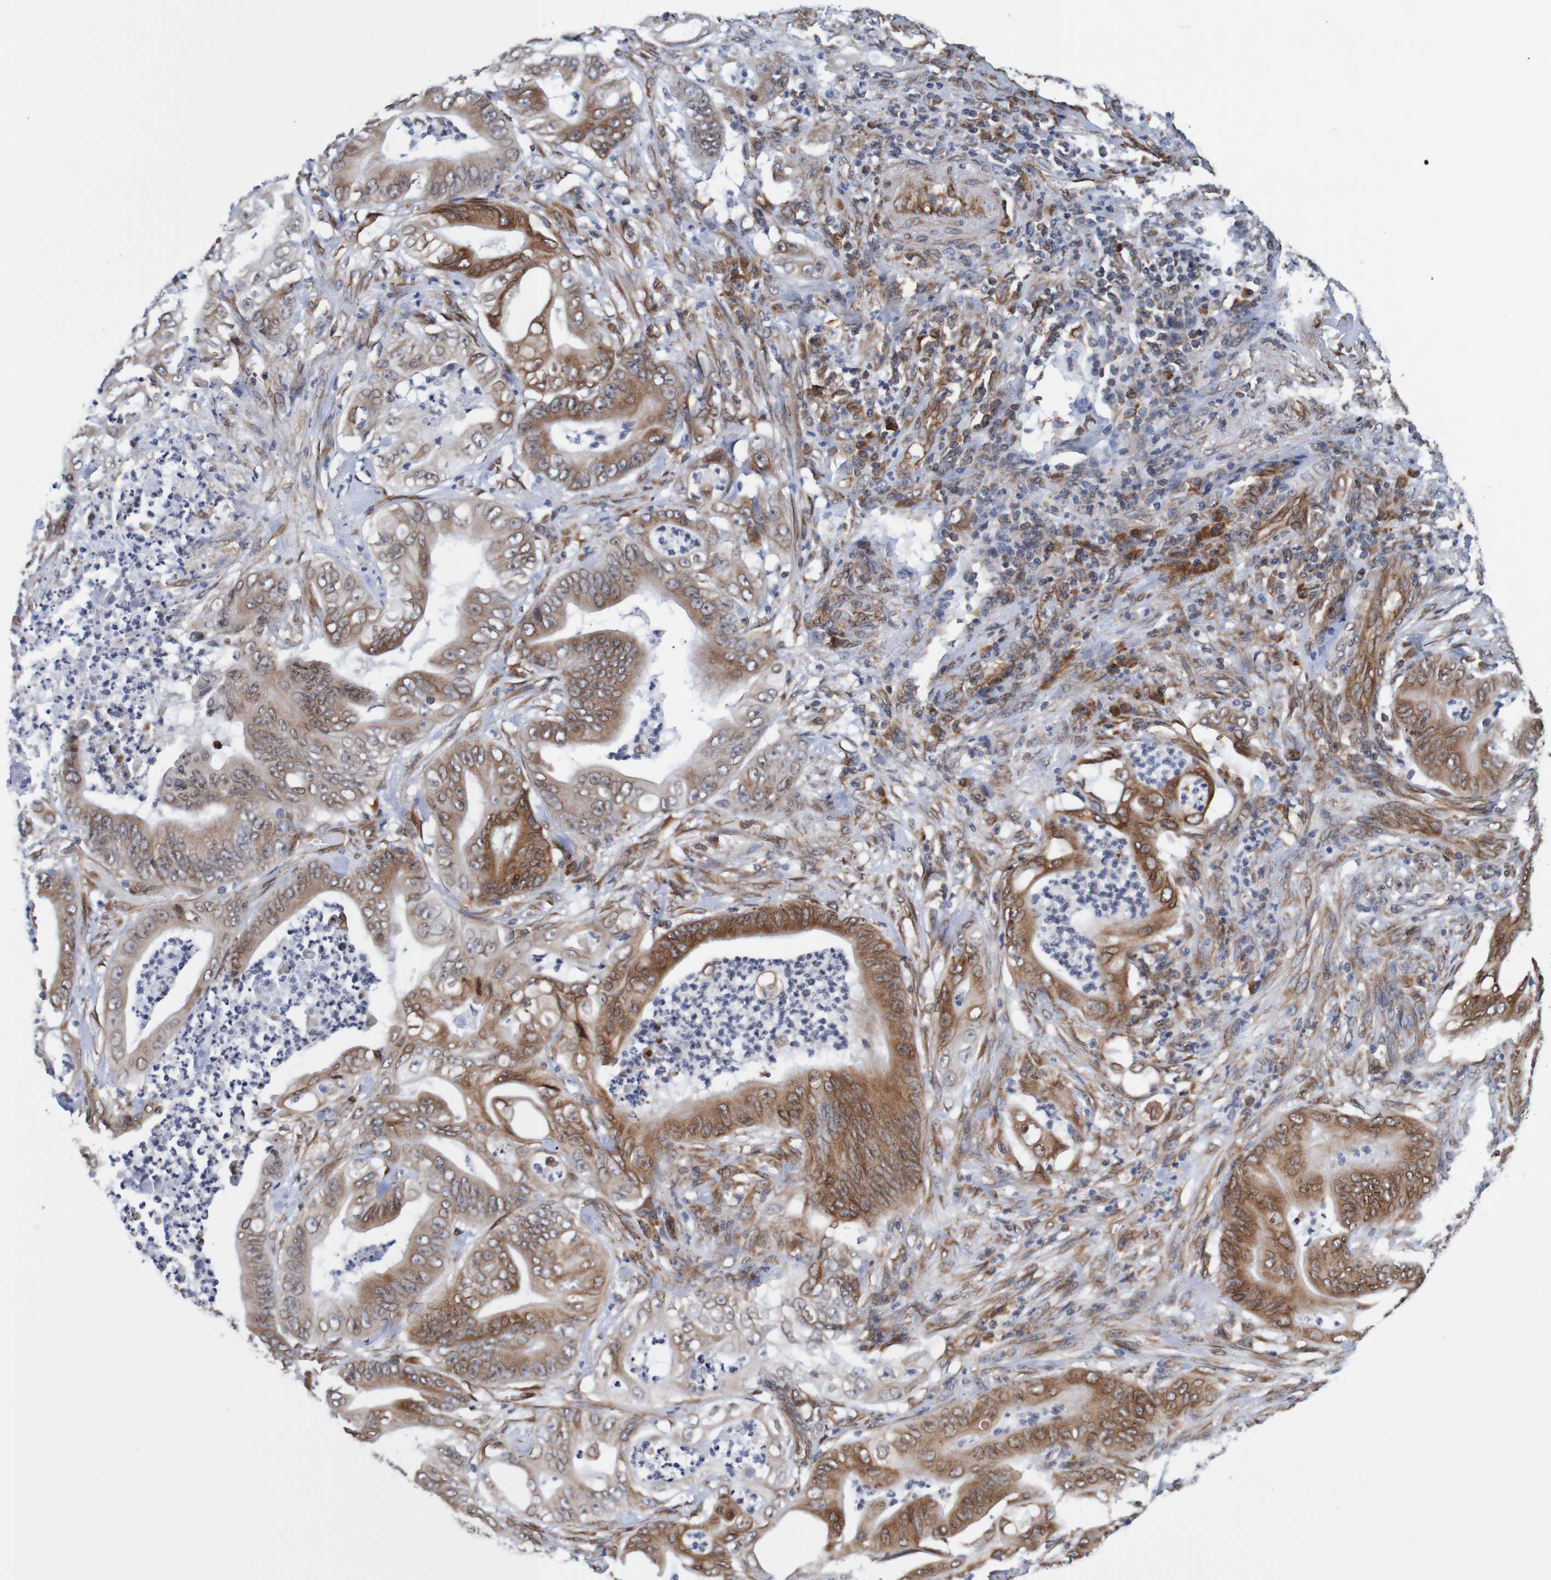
{"staining": {"intensity": "moderate", "quantity": ">75%", "location": "cytoplasmic/membranous,nuclear"}, "tissue": "stomach cancer", "cell_type": "Tumor cells", "image_type": "cancer", "snomed": [{"axis": "morphology", "description": "Adenocarcinoma, NOS"}, {"axis": "topography", "description": "Stomach"}], "caption": "Adenocarcinoma (stomach) stained for a protein (brown) exhibits moderate cytoplasmic/membranous and nuclear positive positivity in approximately >75% of tumor cells.", "gene": "TMEM109", "patient": {"sex": "female", "age": 73}}